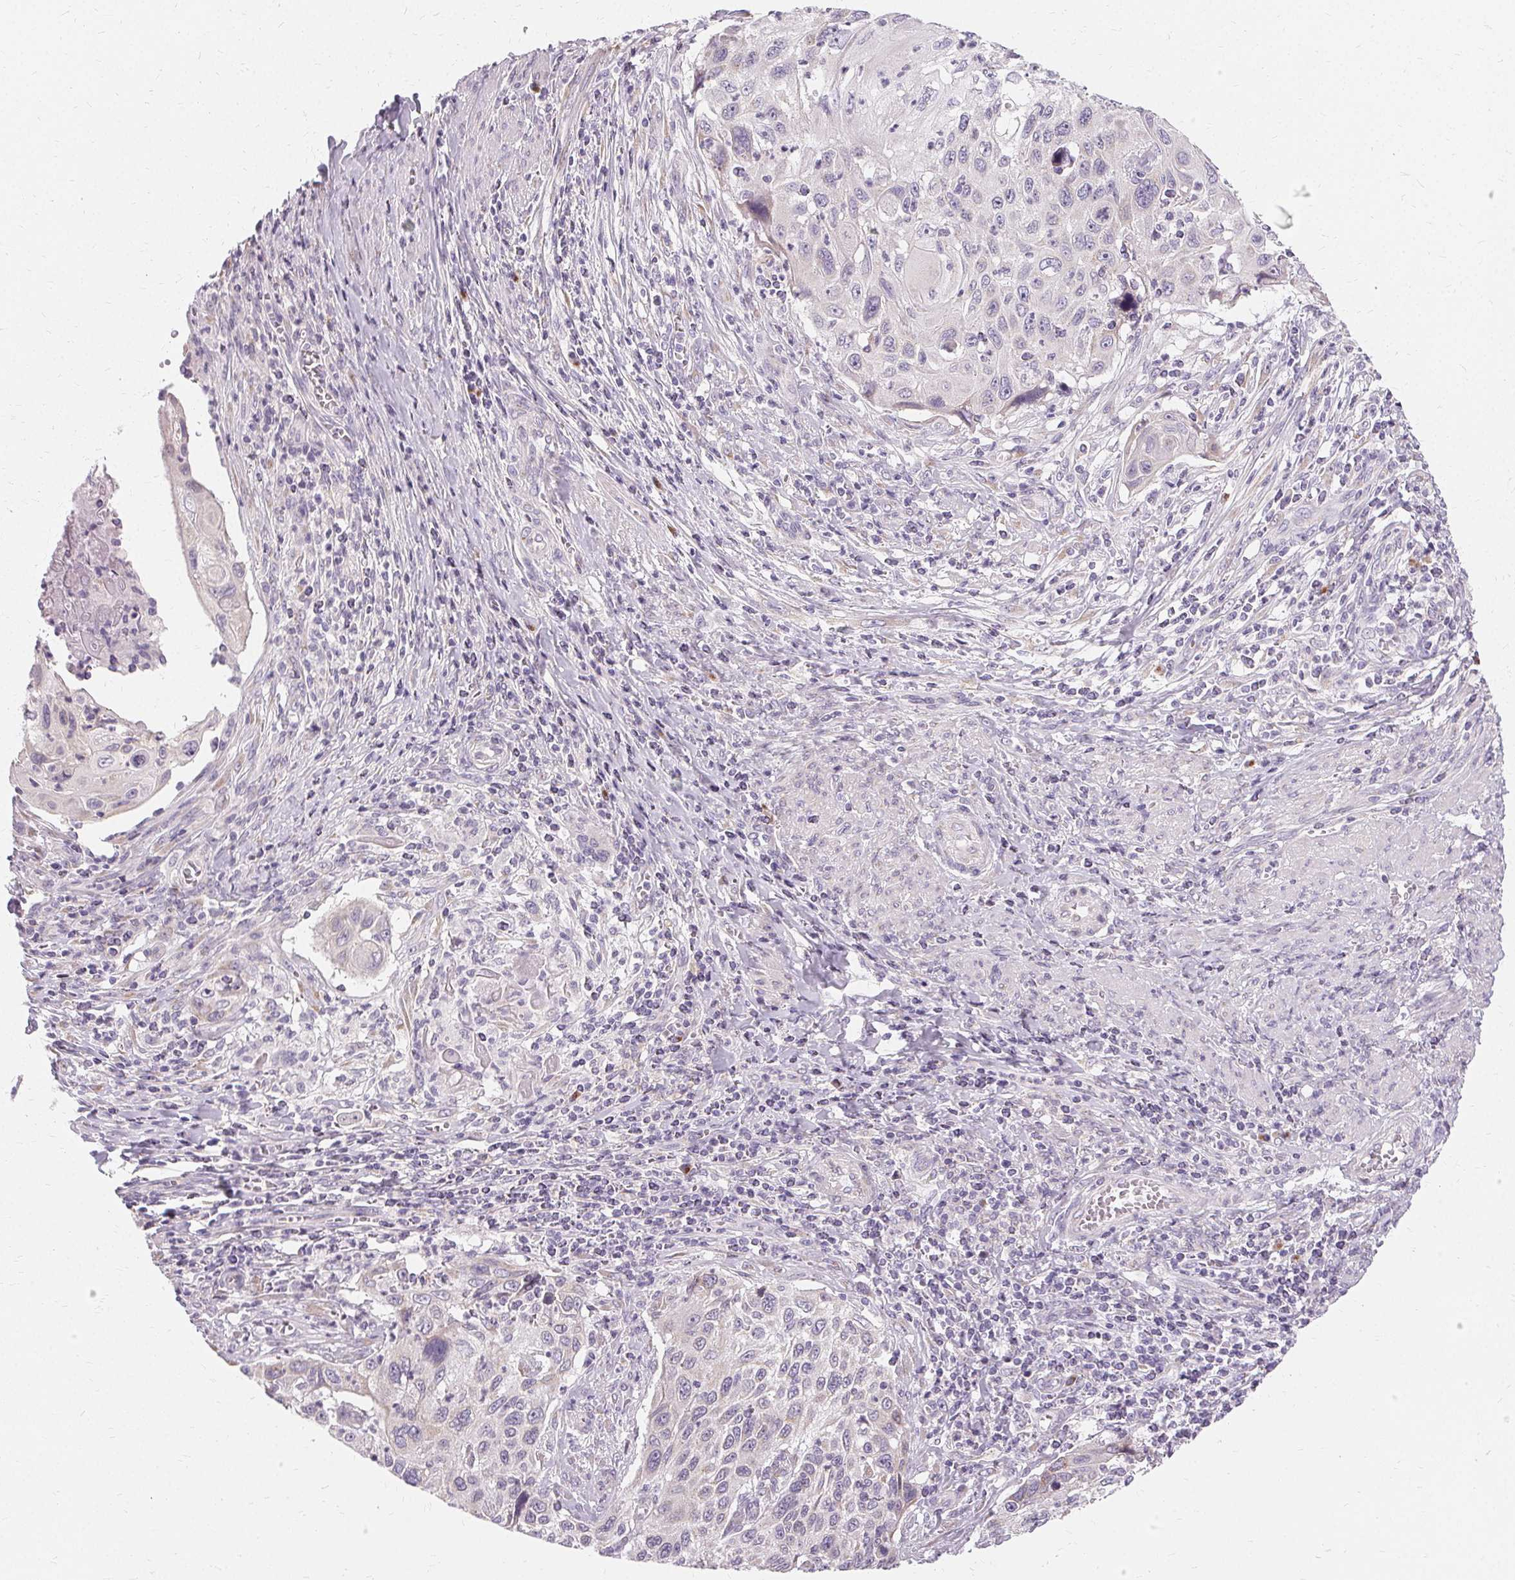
{"staining": {"intensity": "negative", "quantity": "none", "location": "none"}, "tissue": "cervical cancer", "cell_type": "Tumor cells", "image_type": "cancer", "snomed": [{"axis": "morphology", "description": "Squamous cell carcinoma, NOS"}, {"axis": "topography", "description": "Cervix"}], "caption": "A high-resolution image shows IHC staining of cervical cancer, which shows no significant expression in tumor cells.", "gene": "FCRL3", "patient": {"sex": "female", "age": 70}}